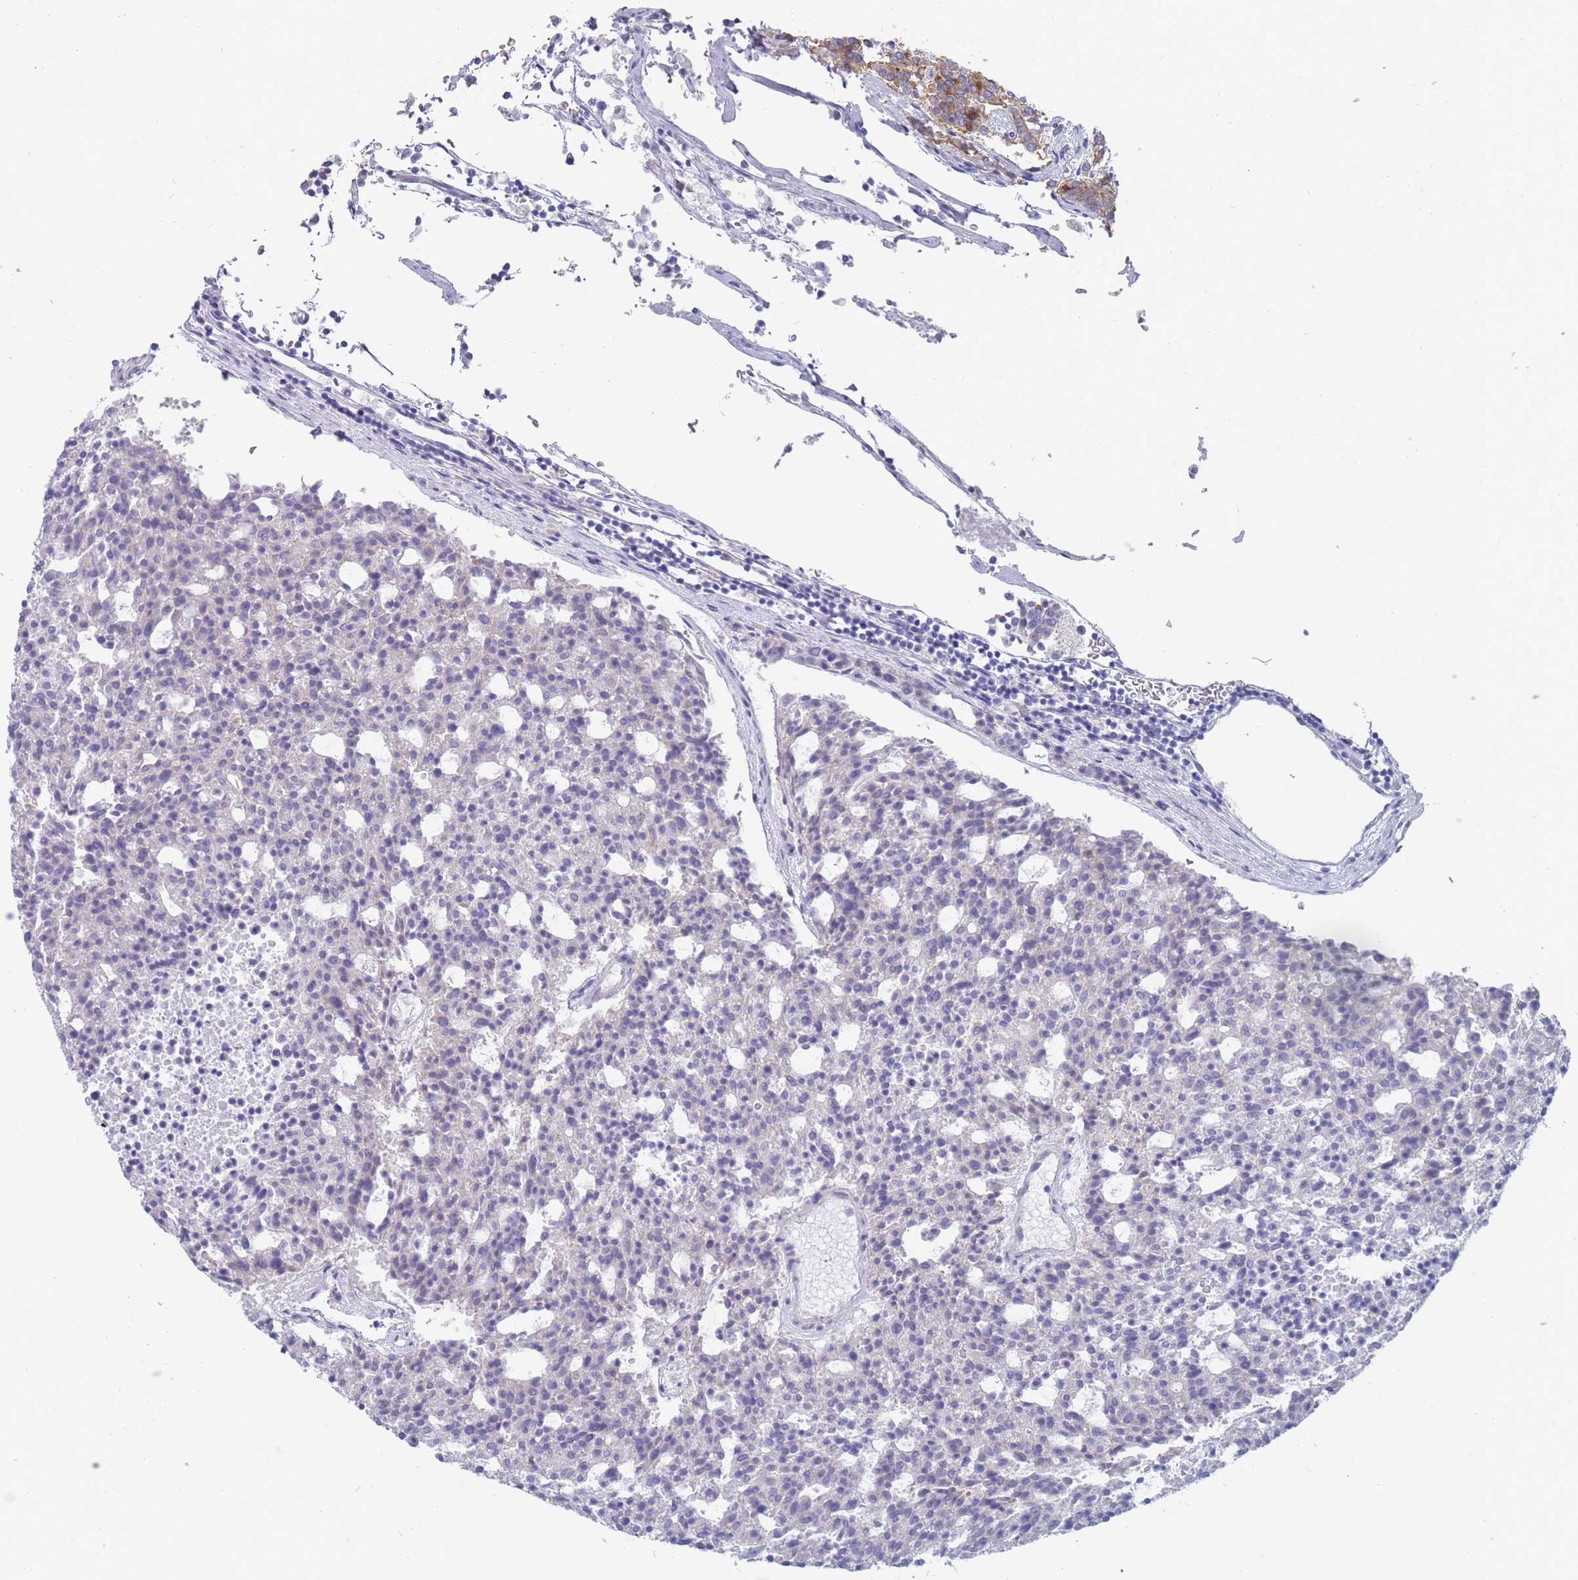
{"staining": {"intensity": "negative", "quantity": "none", "location": "none"}, "tissue": "carcinoid", "cell_type": "Tumor cells", "image_type": "cancer", "snomed": [{"axis": "morphology", "description": "Carcinoid, malignant, NOS"}, {"axis": "topography", "description": "Pancreas"}], "caption": "Human carcinoid stained for a protein using IHC displays no positivity in tumor cells.", "gene": "PIGU", "patient": {"sex": "female", "age": 54}}